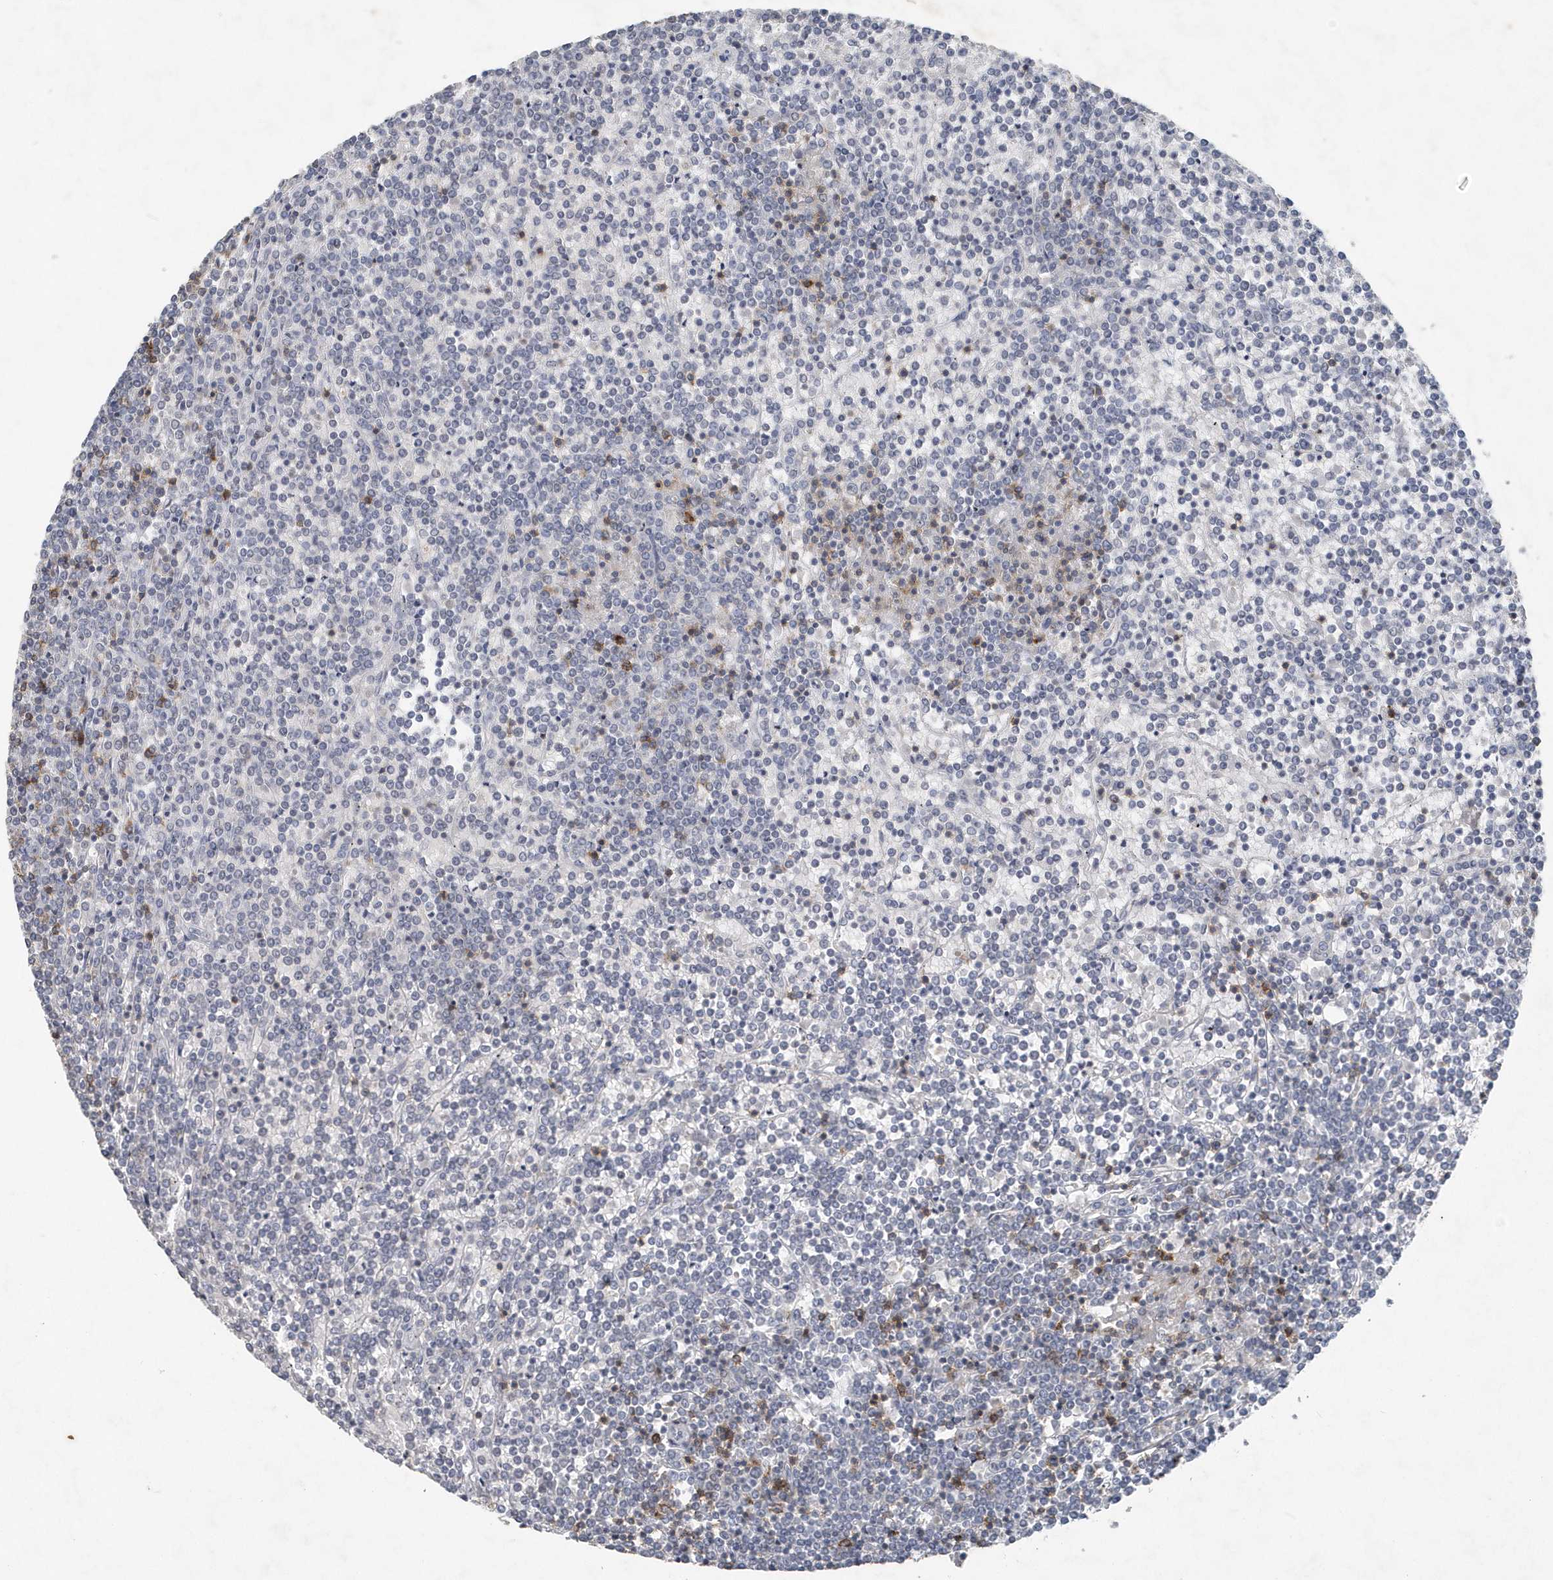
{"staining": {"intensity": "negative", "quantity": "none", "location": "none"}, "tissue": "lymphoma", "cell_type": "Tumor cells", "image_type": "cancer", "snomed": [{"axis": "morphology", "description": "Malignant lymphoma, non-Hodgkin's type, Low grade"}, {"axis": "topography", "description": "Spleen"}], "caption": "Immunohistochemical staining of malignant lymphoma, non-Hodgkin's type (low-grade) reveals no significant positivity in tumor cells.", "gene": "PDCD1", "patient": {"sex": "female", "age": 19}}